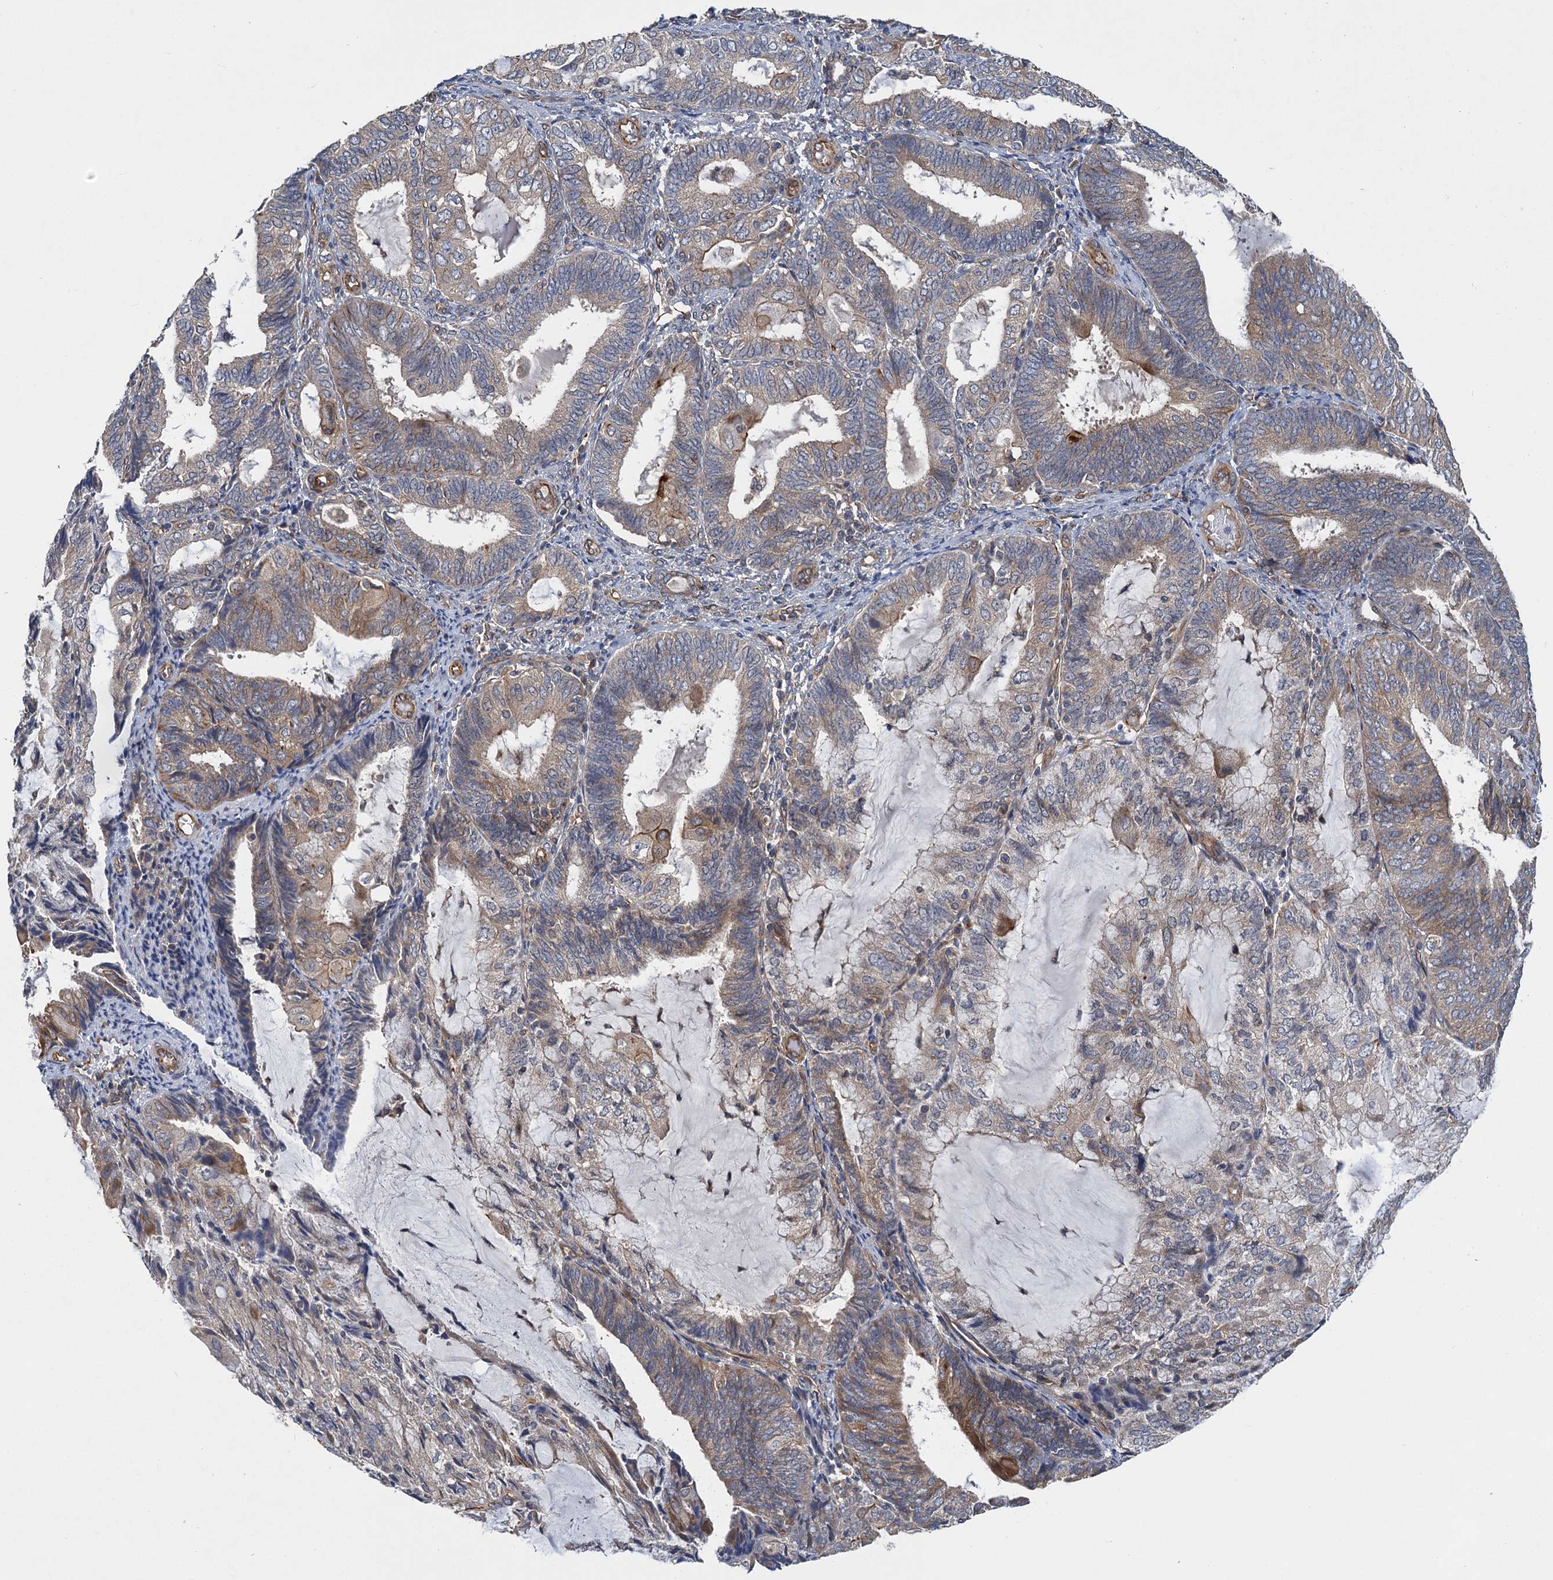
{"staining": {"intensity": "weak", "quantity": "25%-75%", "location": "cytoplasmic/membranous"}, "tissue": "endometrial cancer", "cell_type": "Tumor cells", "image_type": "cancer", "snomed": [{"axis": "morphology", "description": "Adenocarcinoma, NOS"}, {"axis": "topography", "description": "Endometrium"}], "caption": "Endometrial cancer tissue displays weak cytoplasmic/membranous staining in approximately 25%-75% of tumor cells", "gene": "PJA2", "patient": {"sex": "female", "age": 81}}